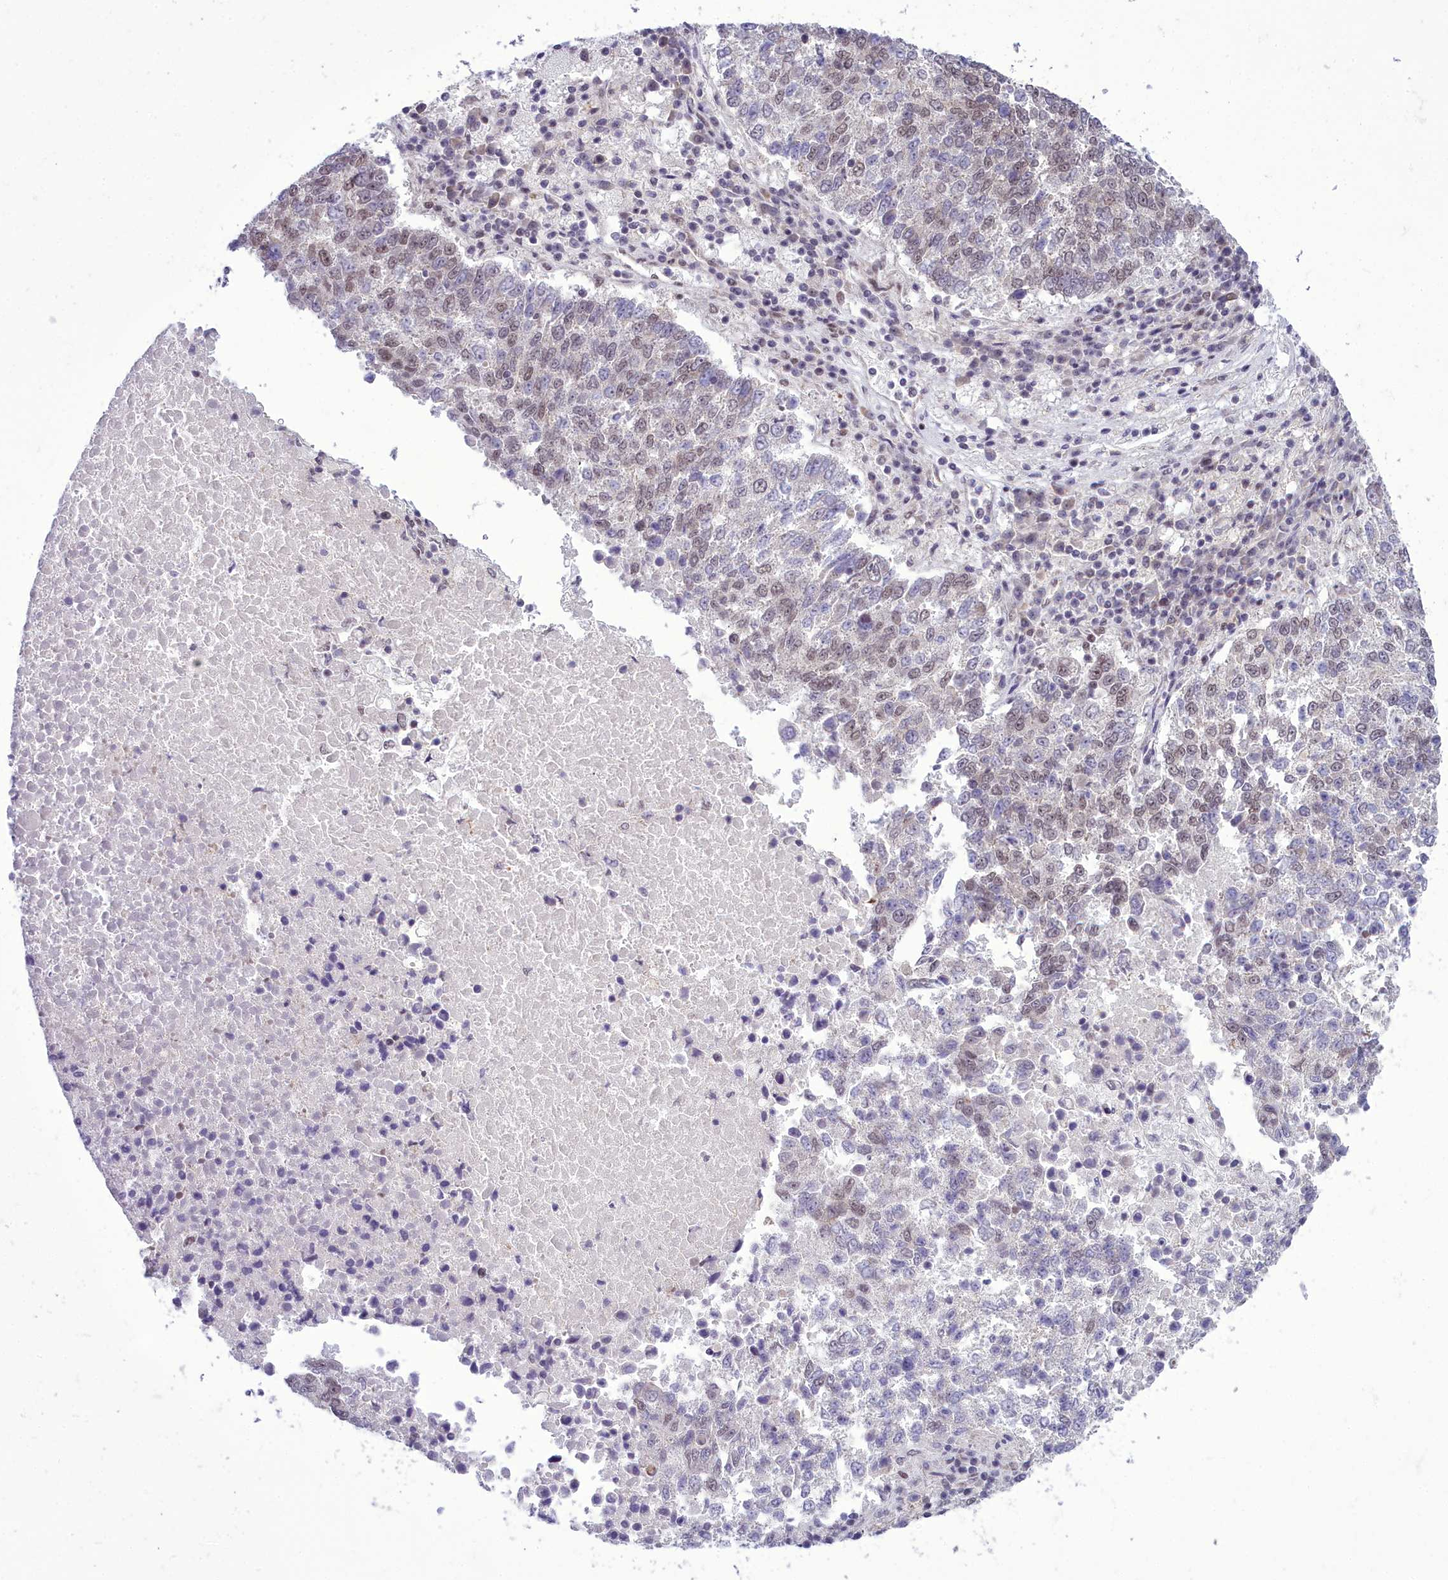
{"staining": {"intensity": "weak", "quantity": "25%-75%", "location": "nuclear"}, "tissue": "lung cancer", "cell_type": "Tumor cells", "image_type": "cancer", "snomed": [{"axis": "morphology", "description": "Squamous cell carcinoma, NOS"}, {"axis": "topography", "description": "Lung"}], "caption": "Lung cancer was stained to show a protein in brown. There is low levels of weak nuclear positivity in about 25%-75% of tumor cells. The protein of interest is shown in brown color, while the nuclei are stained blue.", "gene": "CEACAM19", "patient": {"sex": "male", "age": 73}}